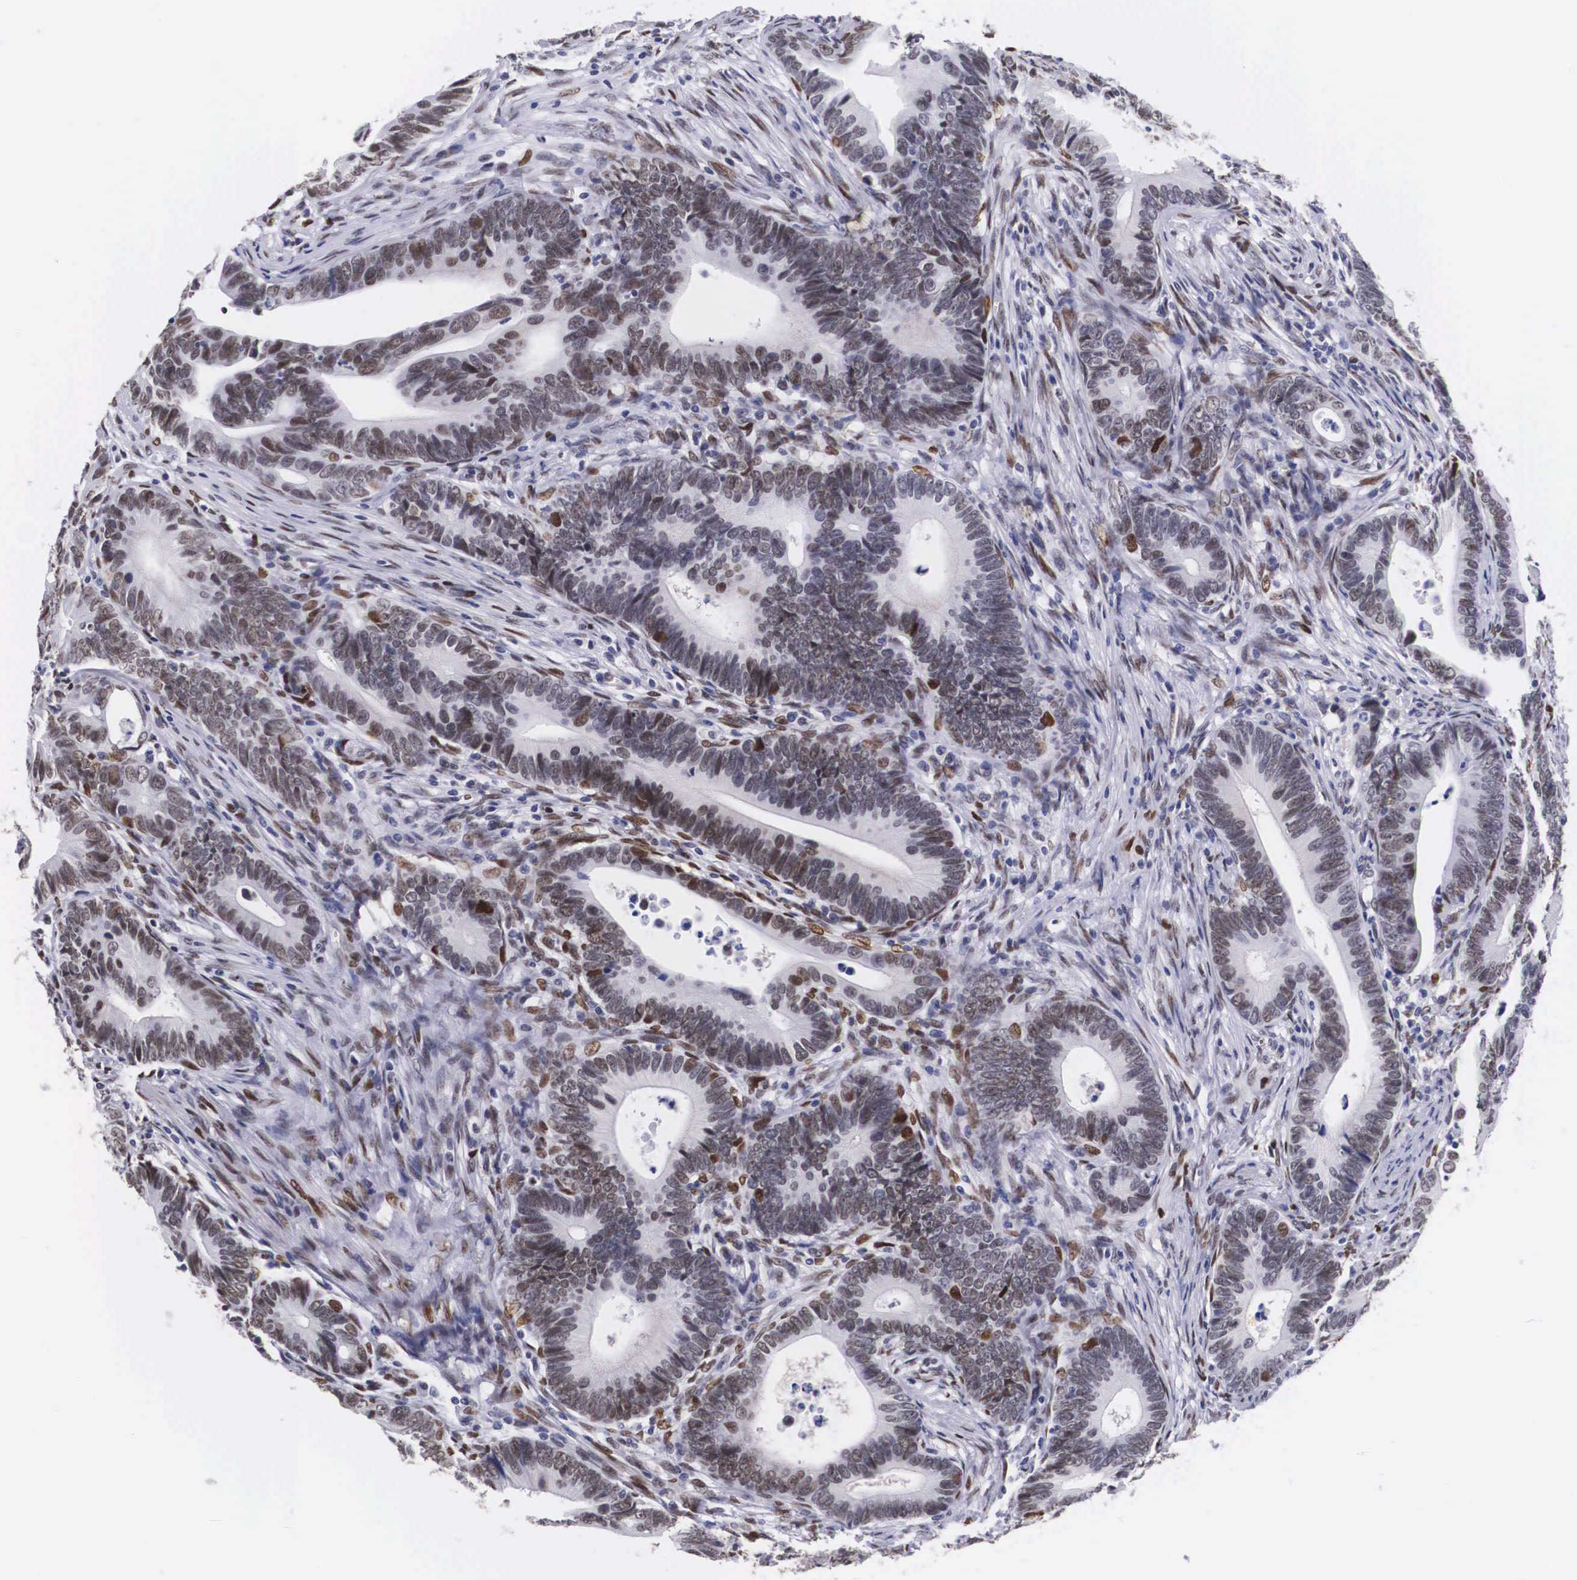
{"staining": {"intensity": "moderate", "quantity": "25%-75%", "location": "nuclear"}, "tissue": "colorectal cancer", "cell_type": "Tumor cells", "image_type": "cancer", "snomed": [{"axis": "morphology", "description": "Adenocarcinoma, NOS"}, {"axis": "topography", "description": "Colon"}], "caption": "DAB (3,3'-diaminobenzidine) immunohistochemical staining of human adenocarcinoma (colorectal) reveals moderate nuclear protein staining in approximately 25%-75% of tumor cells. (Brightfield microscopy of DAB IHC at high magnification).", "gene": "KHDRBS3", "patient": {"sex": "female", "age": 78}}